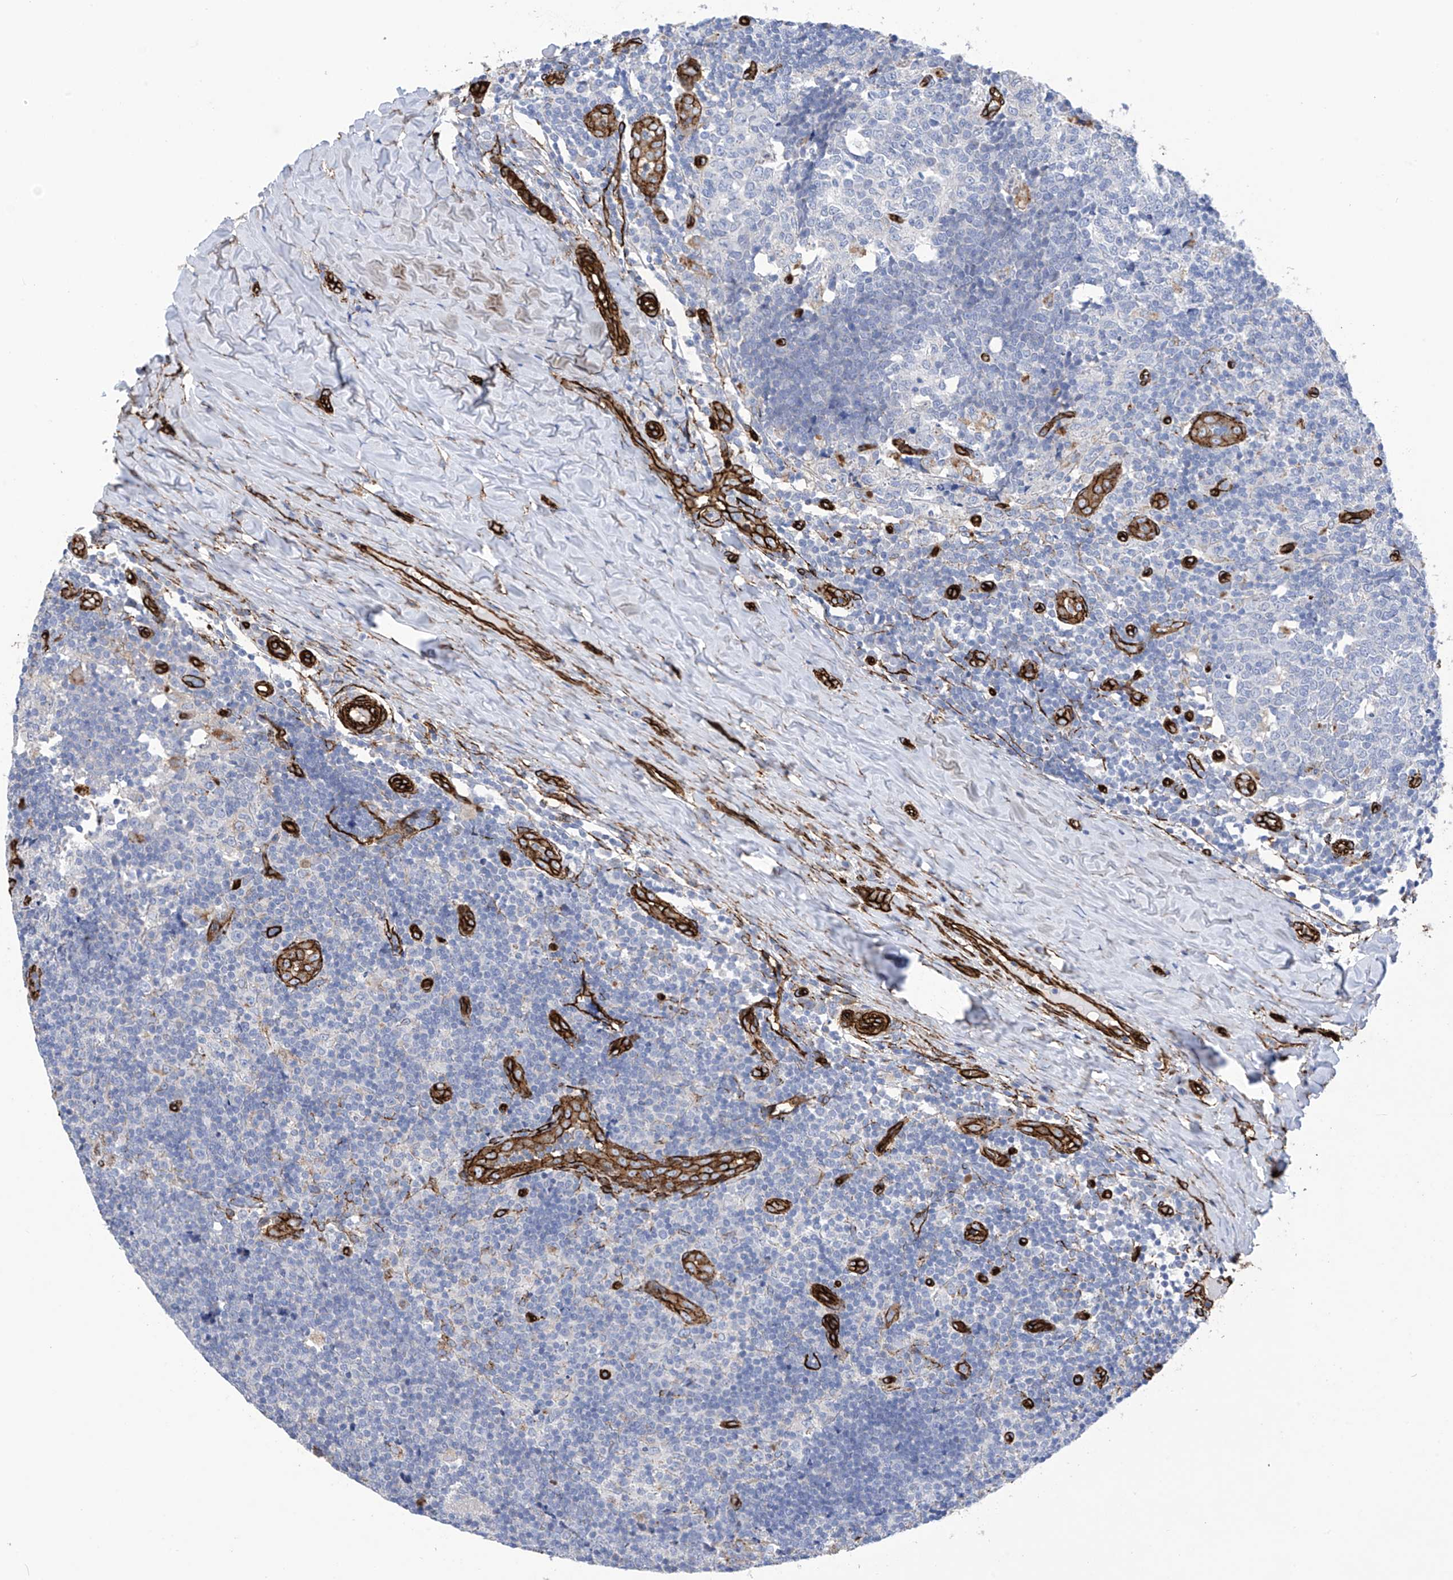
{"staining": {"intensity": "negative", "quantity": "none", "location": "none"}, "tissue": "tonsil", "cell_type": "Germinal center cells", "image_type": "normal", "snomed": [{"axis": "morphology", "description": "Normal tissue, NOS"}, {"axis": "topography", "description": "Tonsil"}], "caption": "High power microscopy photomicrograph of an immunohistochemistry image of normal tonsil, revealing no significant staining in germinal center cells. Nuclei are stained in blue.", "gene": "UBTD1", "patient": {"sex": "female", "age": 19}}